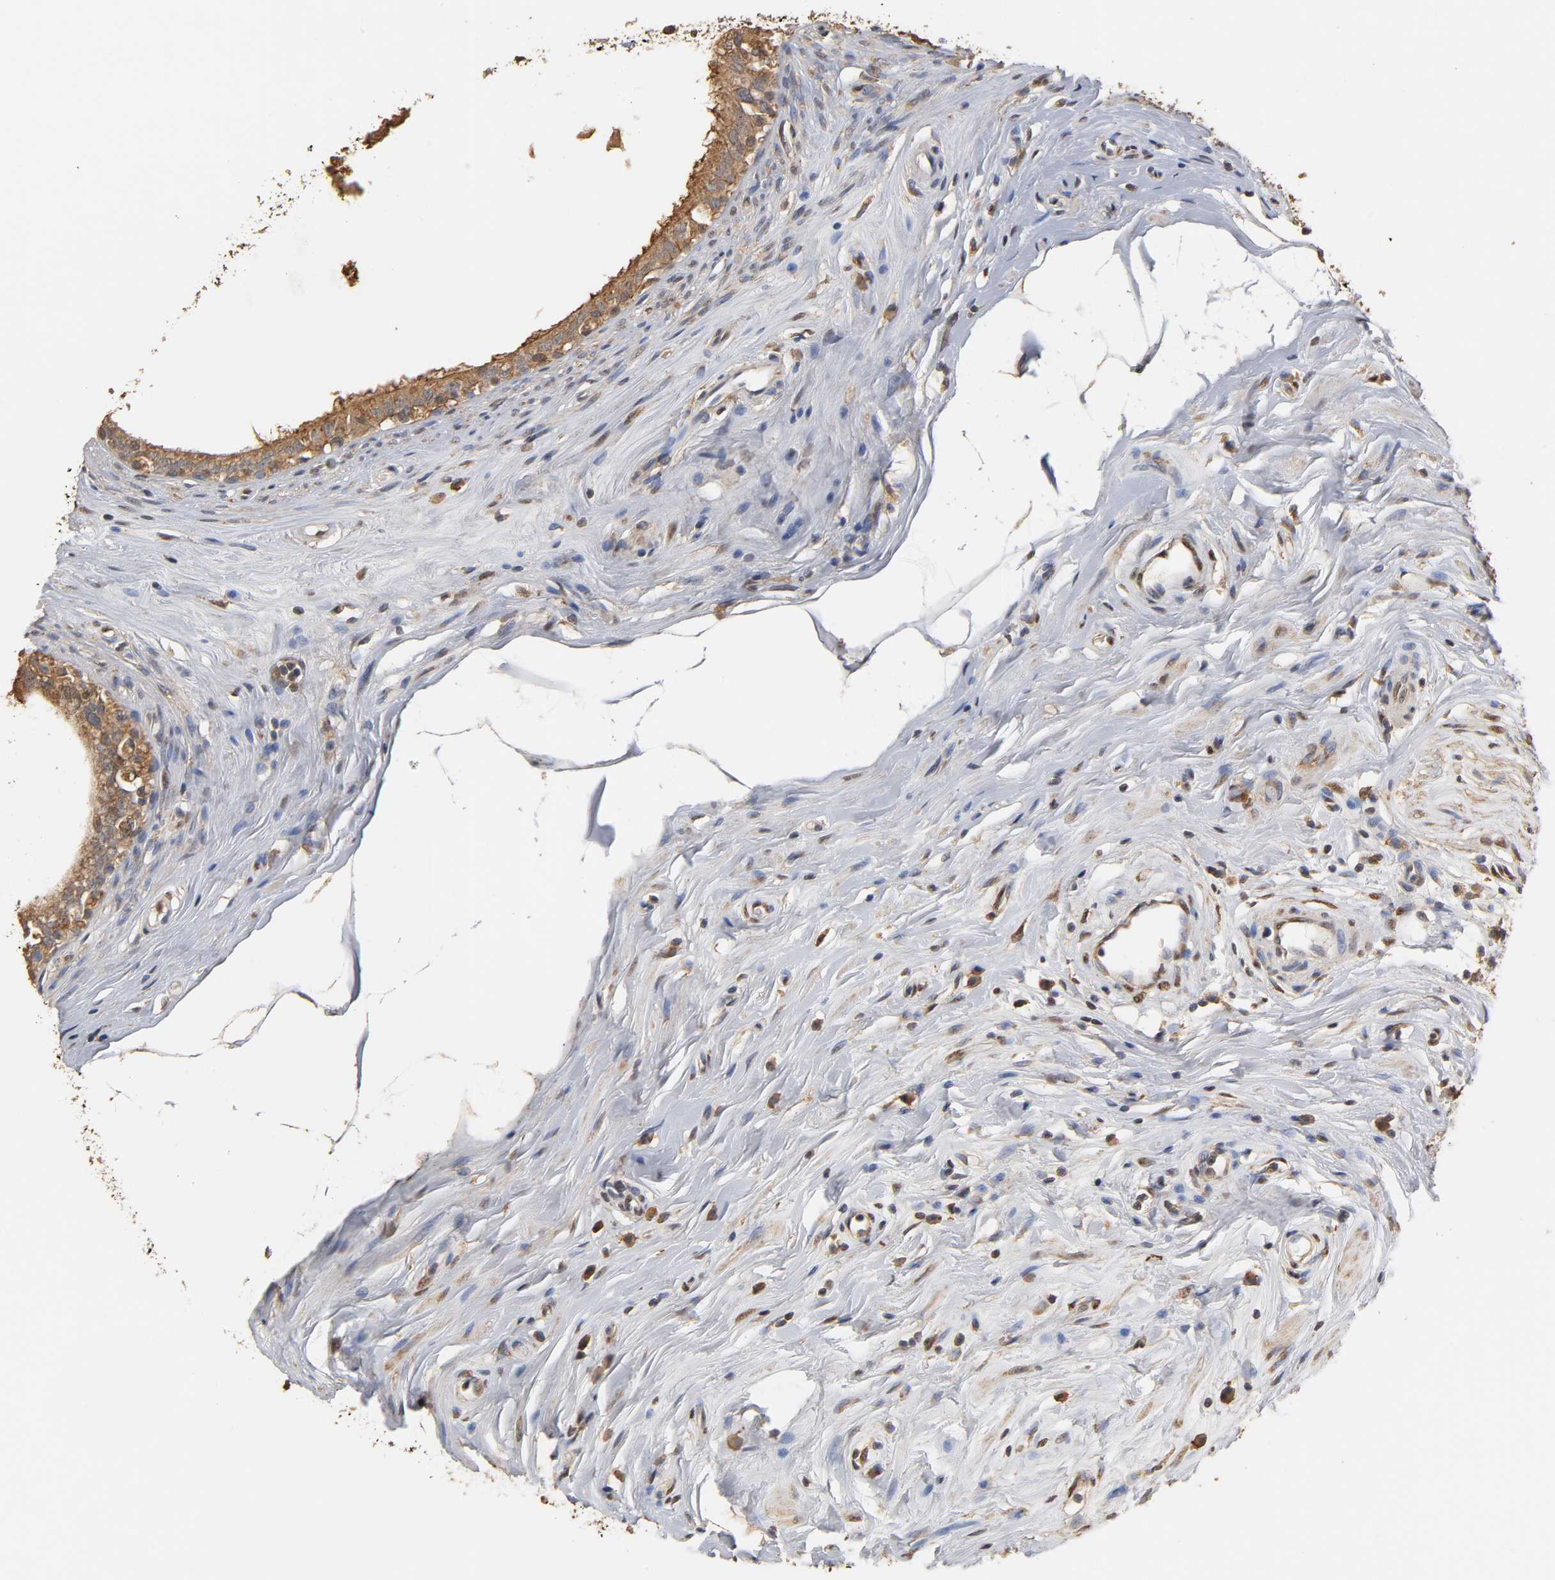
{"staining": {"intensity": "strong", "quantity": ">75%", "location": "cytoplasmic/membranous"}, "tissue": "epididymis", "cell_type": "Glandular cells", "image_type": "normal", "snomed": [{"axis": "morphology", "description": "Normal tissue, NOS"}, {"axis": "morphology", "description": "Inflammation, NOS"}, {"axis": "topography", "description": "Epididymis"}], "caption": "IHC (DAB) staining of benign human epididymis displays strong cytoplasmic/membranous protein positivity in about >75% of glandular cells.", "gene": "PKN1", "patient": {"sex": "male", "age": 84}}